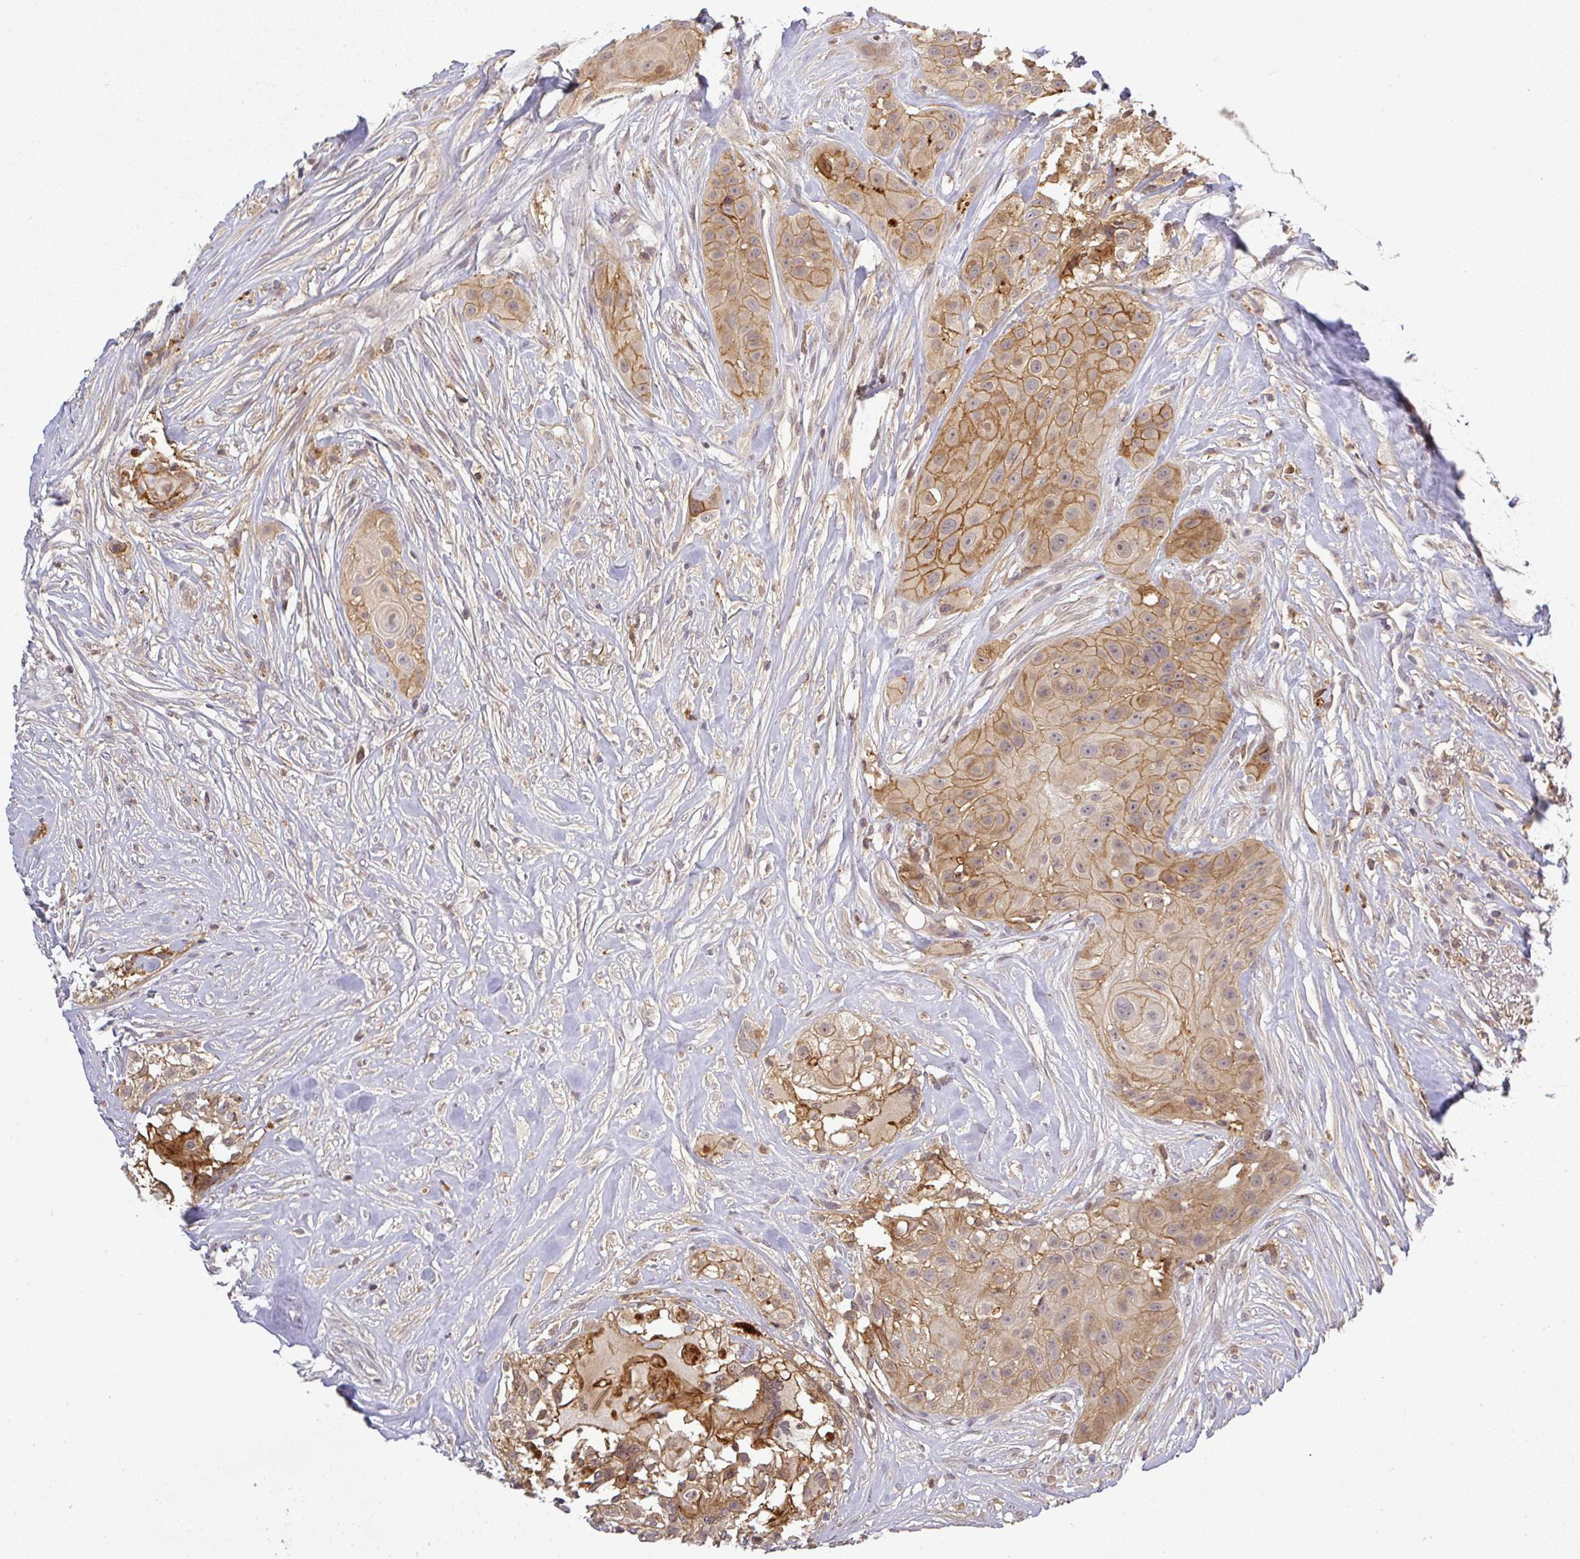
{"staining": {"intensity": "moderate", "quantity": ">75%", "location": "cytoplasmic/membranous"}, "tissue": "head and neck cancer", "cell_type": "Tumor cells", "image_type": "cancer", "snomed": [{"axis": "morphology", "description": "Squamous cell carcinoma, NOS"}, {"axis": "topography", "description": "Head-Neck"}], "caption": "About >75% of tumor cells in human head and neck cancer (squamous cell carcinoma) display moderate cytoplasmic/membranous protein staining as visualized by brown immunohistochemical staining.", "gene": "FAM153A", "patient": {"sex": "male", "age": 83}}